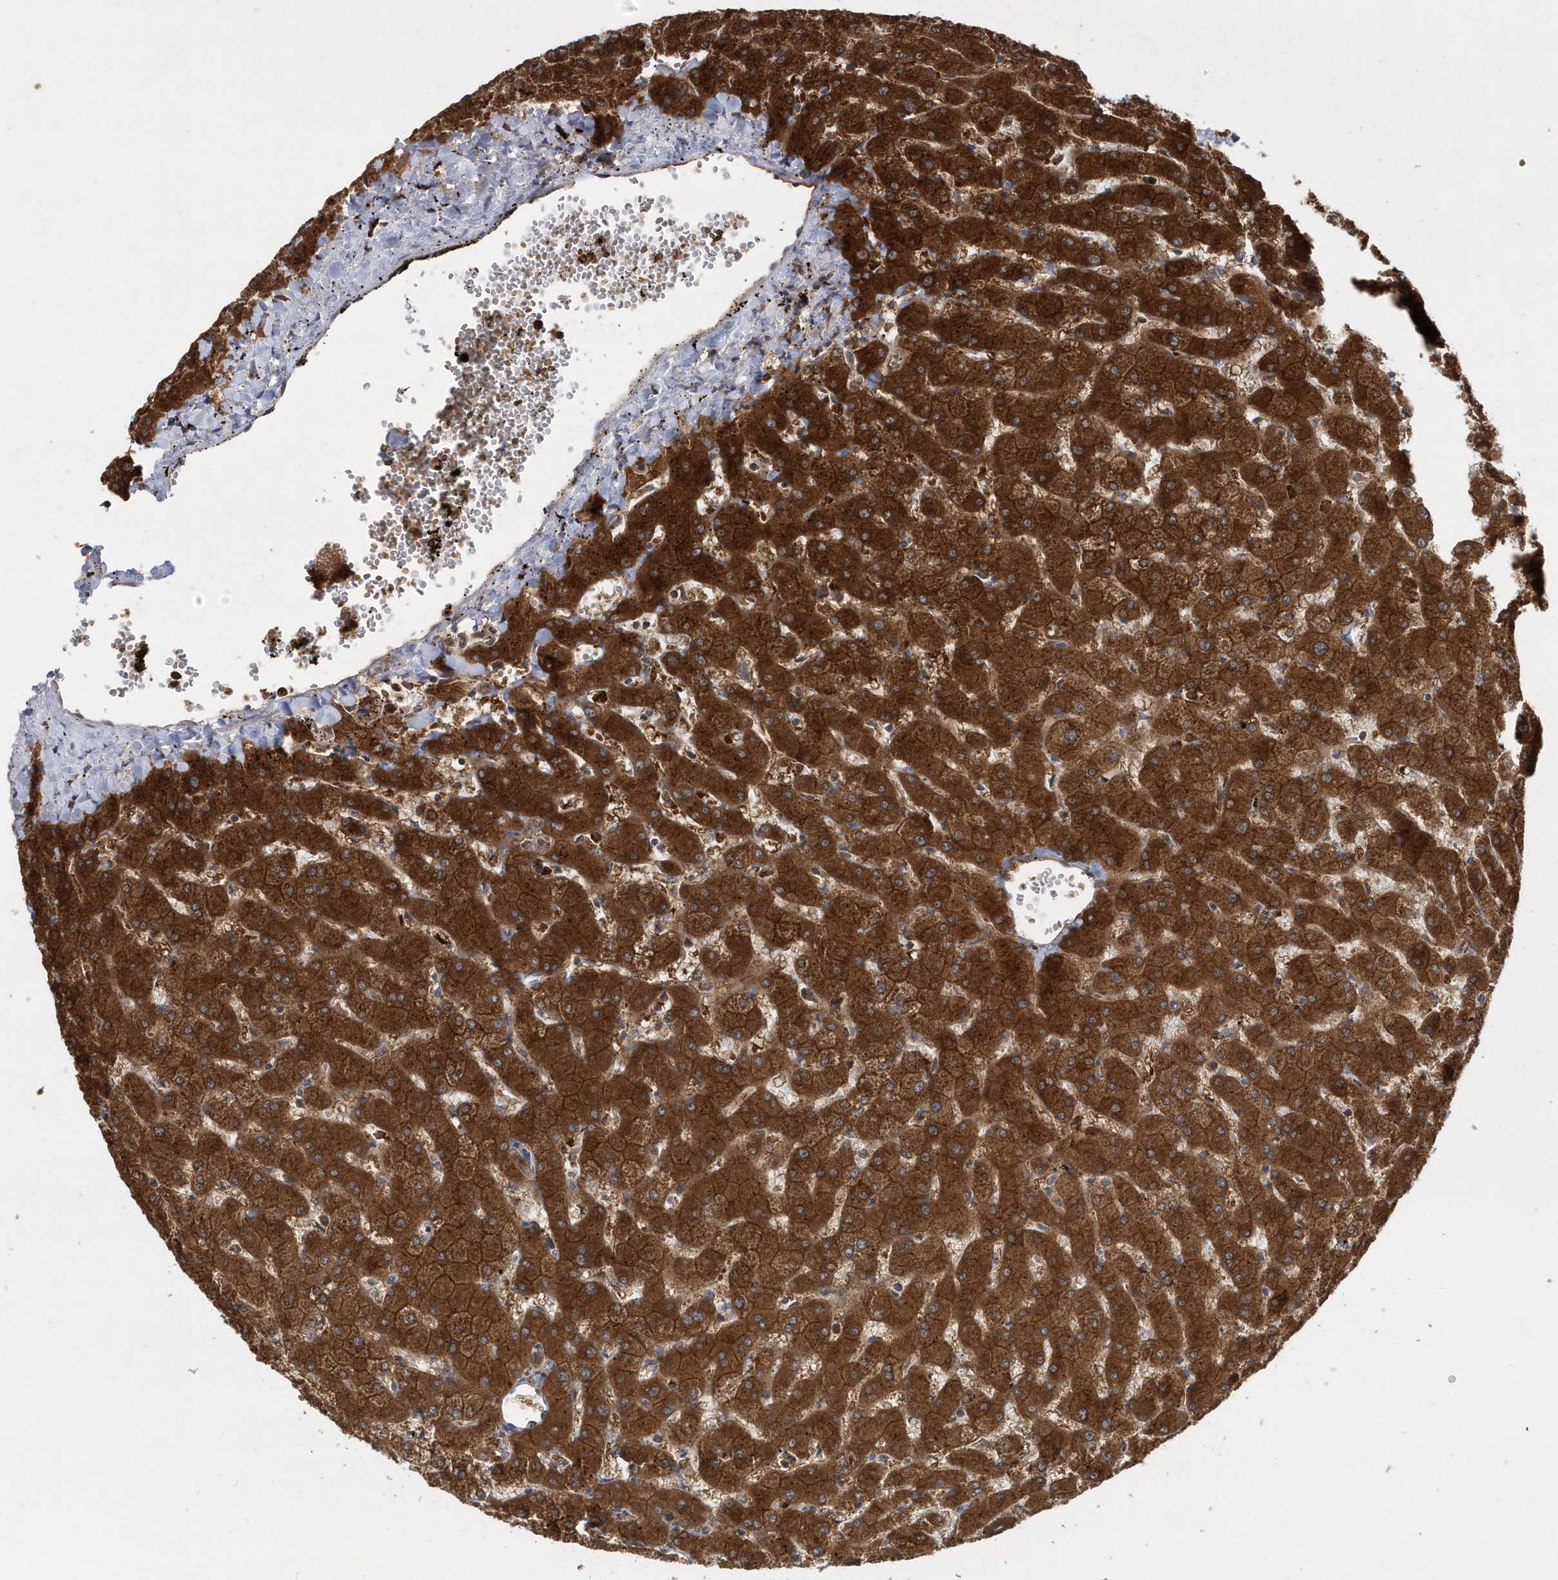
{"staining": {"intensity": "moderate", "quantity": ">75%", "location": "cytoplasmic/membranous"}, "tissue": "liver", "cell_type": "Cholangiocytes", "image_type": "normal", "snomed": [{"axis": "morphology", "description": "Normal tissue, NOS"}, {"axis": "topography", "description": "Liver"}], "caption": "Brown immunohistochemical staining in benign liver reveals moderate cytoplasmic/membranous staining in approximately >75% of cholangiocytes.", "gene": "PAICS", "patient": {"sex": "female", "age": 63}}